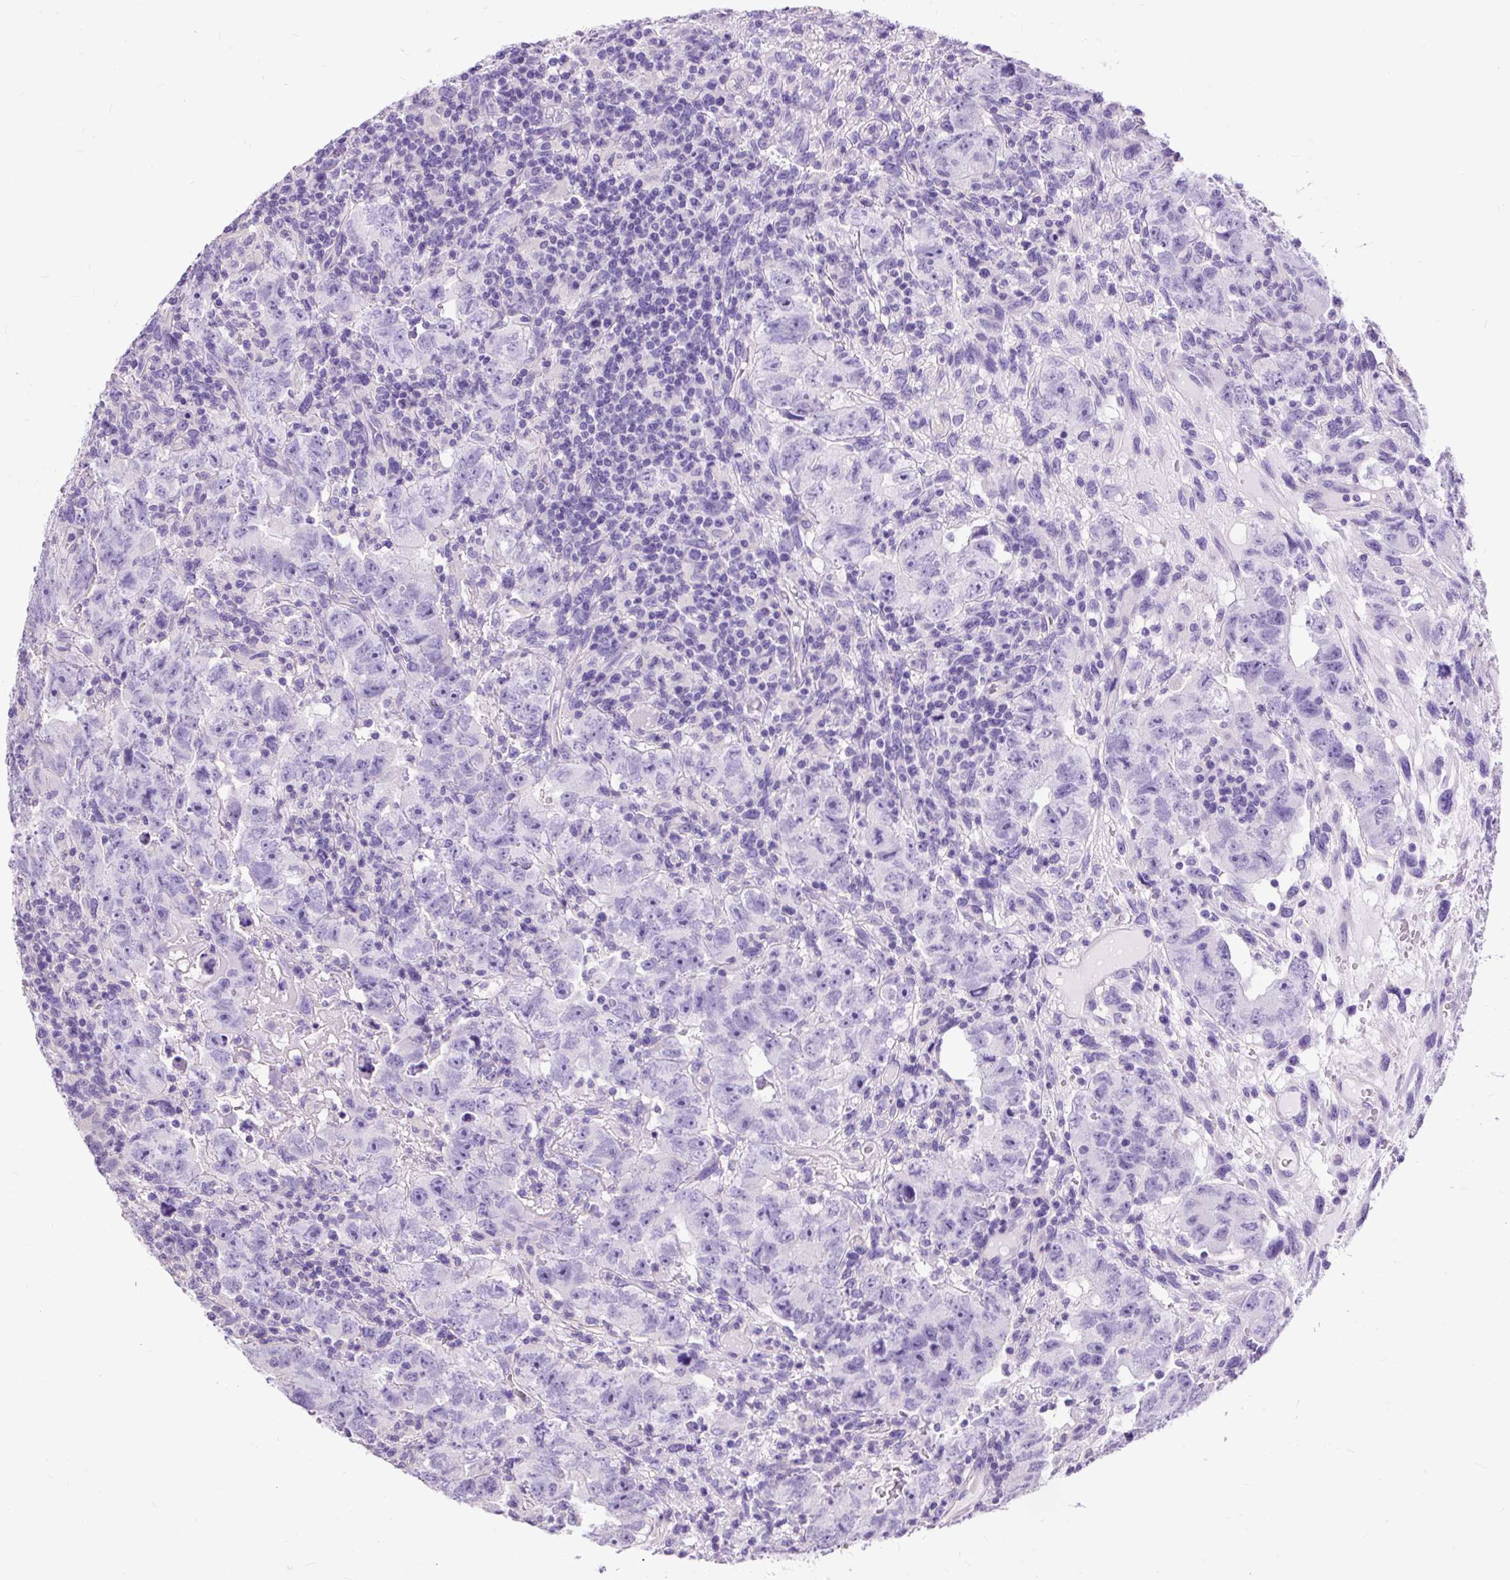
{"staining": {"intensity": "negative", "quantity": "none", "location": "none"}, "tissue": "testis cancer", "cell_type": "Tumor cells", "image_type": "cancer", "snomed": [{"axis": "morphology", "description": "Carcinoma, Embryonal, NOS"}, {"axis": "topography", "description": "Testis"}], "caption": "Immunohistochemical staining of human testis embryonal carcinoma reveals no significant staining in tumor cells.", "gene": "PDIA2", "patient": {"sex": "male", "age": 24}}